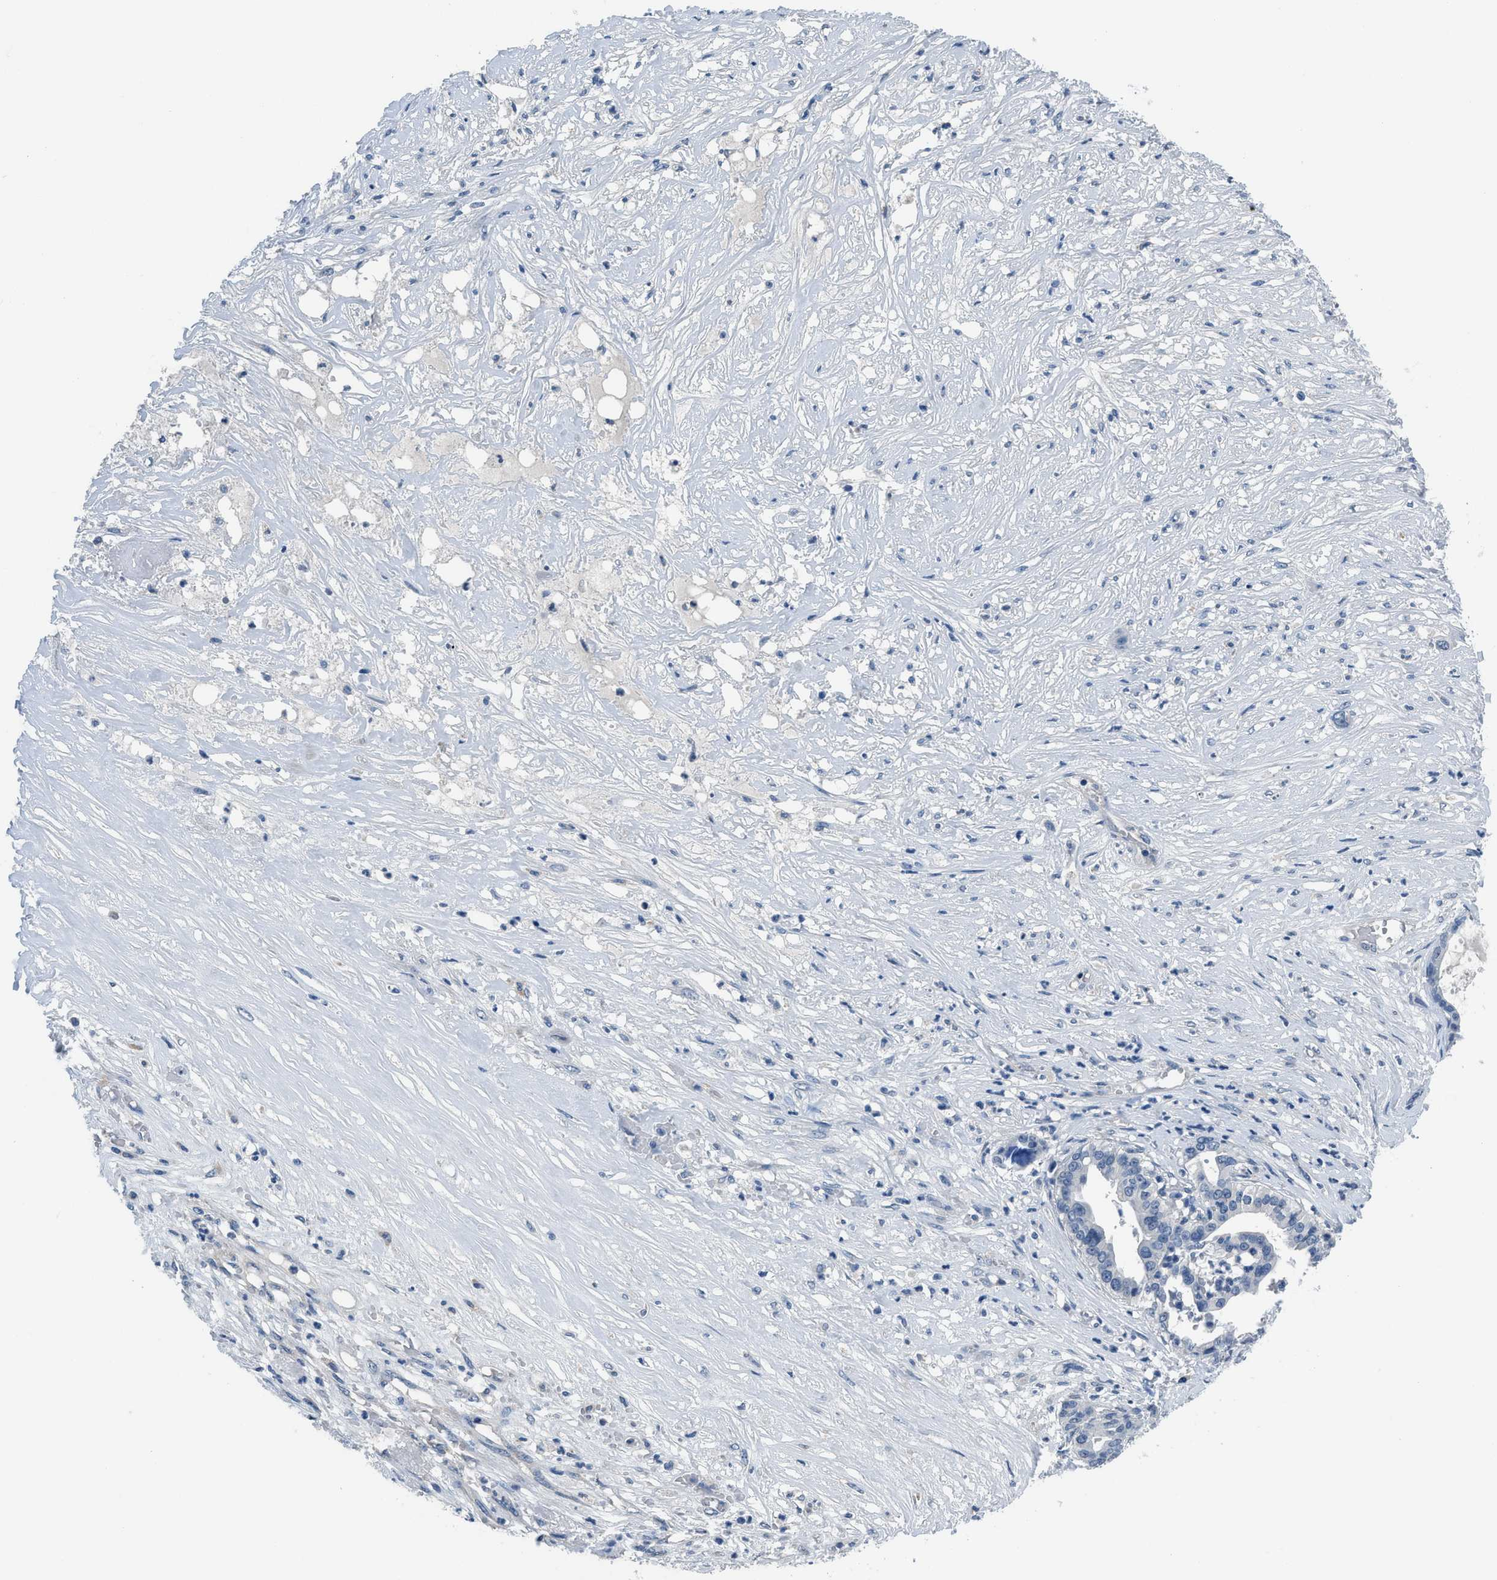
{"staining": {"intensity": "negative", "quantity": "none", "location": "none"}, "tissue": "liver cancer", "cell_type": "Tumor cells", "image_type": "cancer", "snomed": [{"axis": "morphology", "description": "Cholangiocarcinoma"}, {"axis": "topography", "description": "Liver"}], "caption": "Liver cancer (cholangiocarcinoma) was stained to show a protein in brown. There is no significant expression in tumor cells.", "gene": "GJA3", "patient": {"sex": "female", "age": 61}}